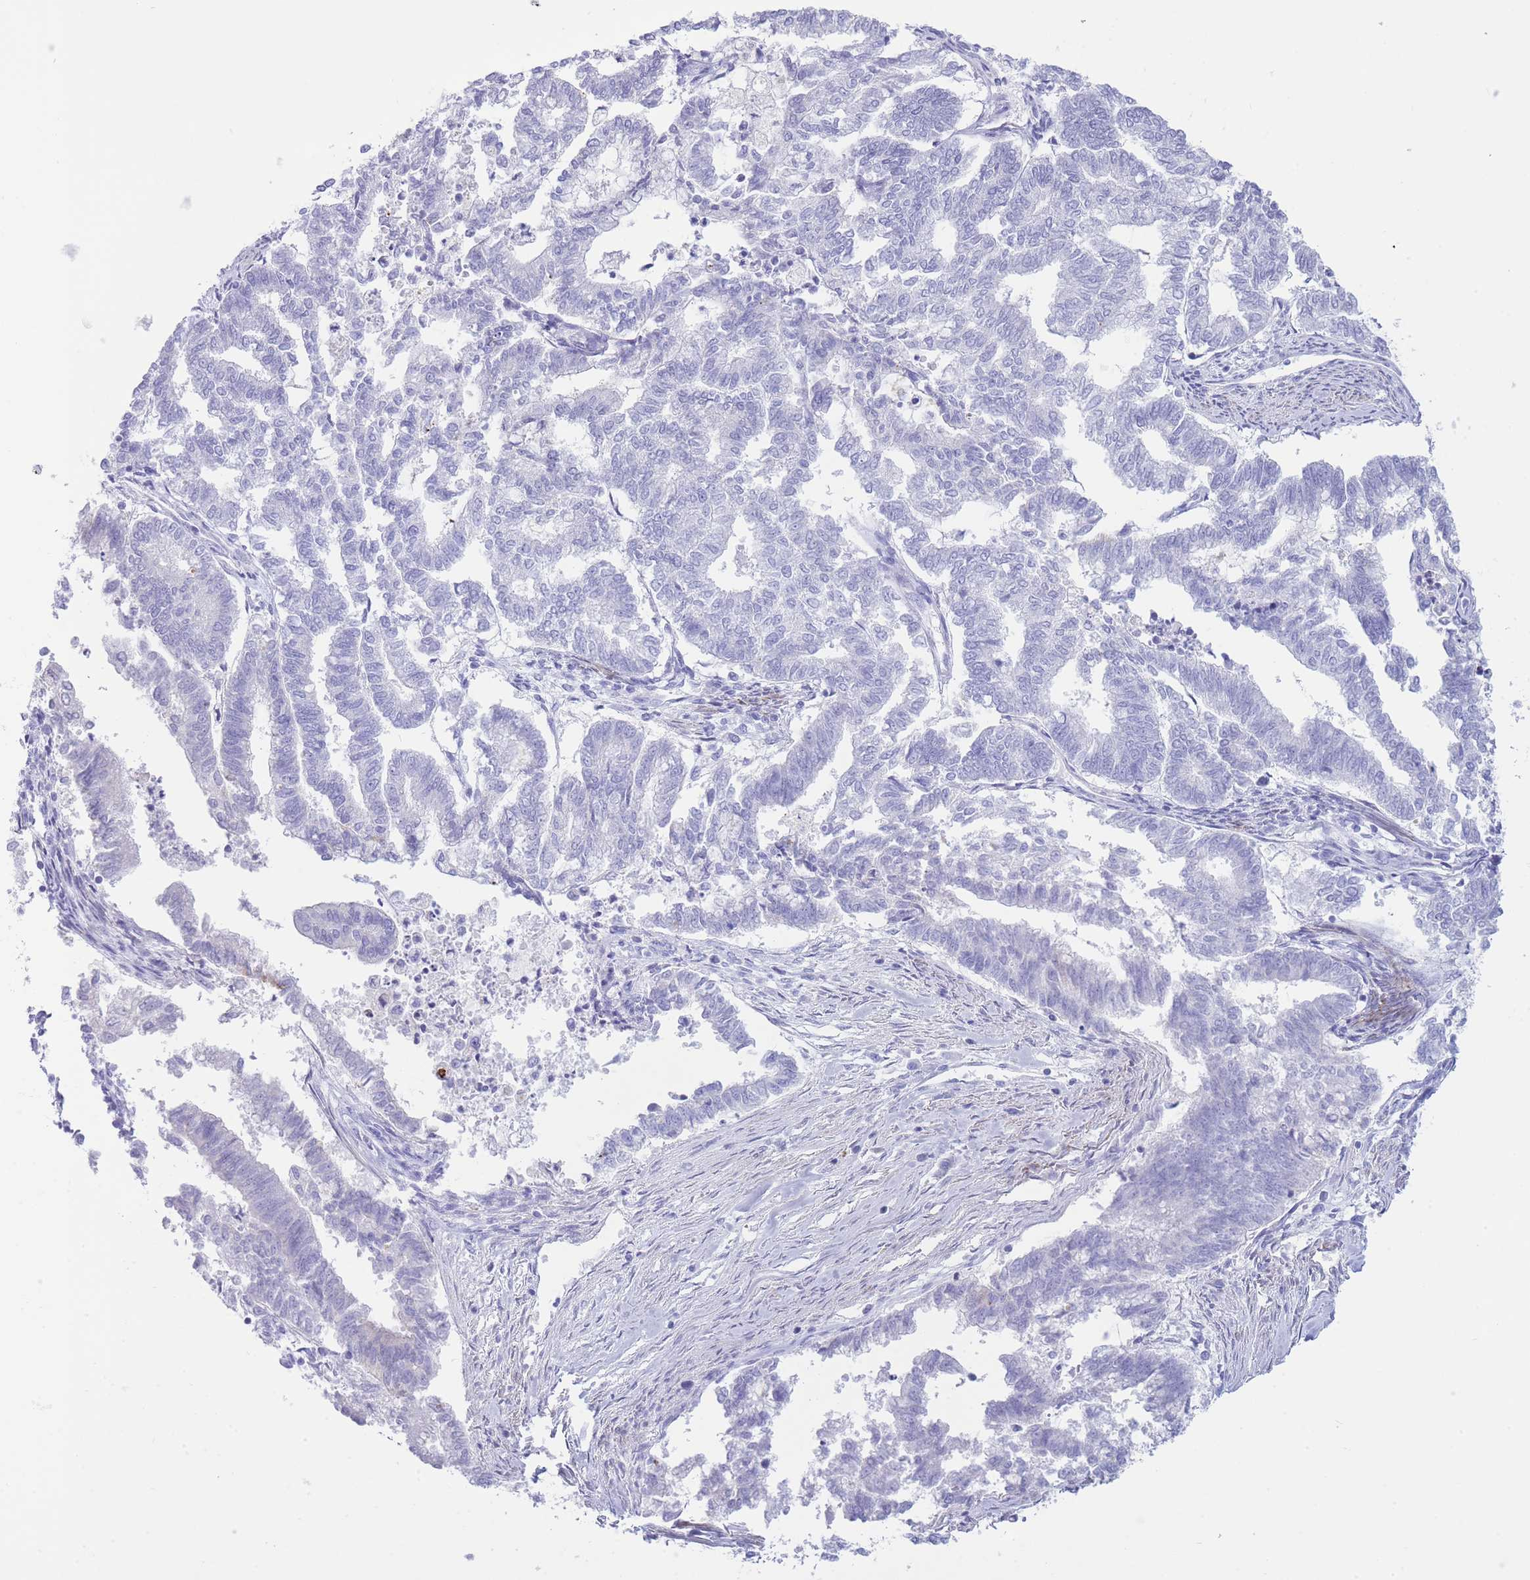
{"staining": {"intensity": "negative", "quantity": "none", "location": "none"}, "tissue": "endometrial cancer", "cell_type": "Tumor cells", "image_type": "cancer", "snomed": [{"axis": "morphology", "description": "Adenocarcinoma, NOS"}, {"axis": "topography", "description": "Endometrium"}], "caption": "Endometrial cancer was stained to show a protein in brown. There is no significant staining in tumor cells.", "gene": "VWA8", "patient": {"sex": "female", "age": 79}}